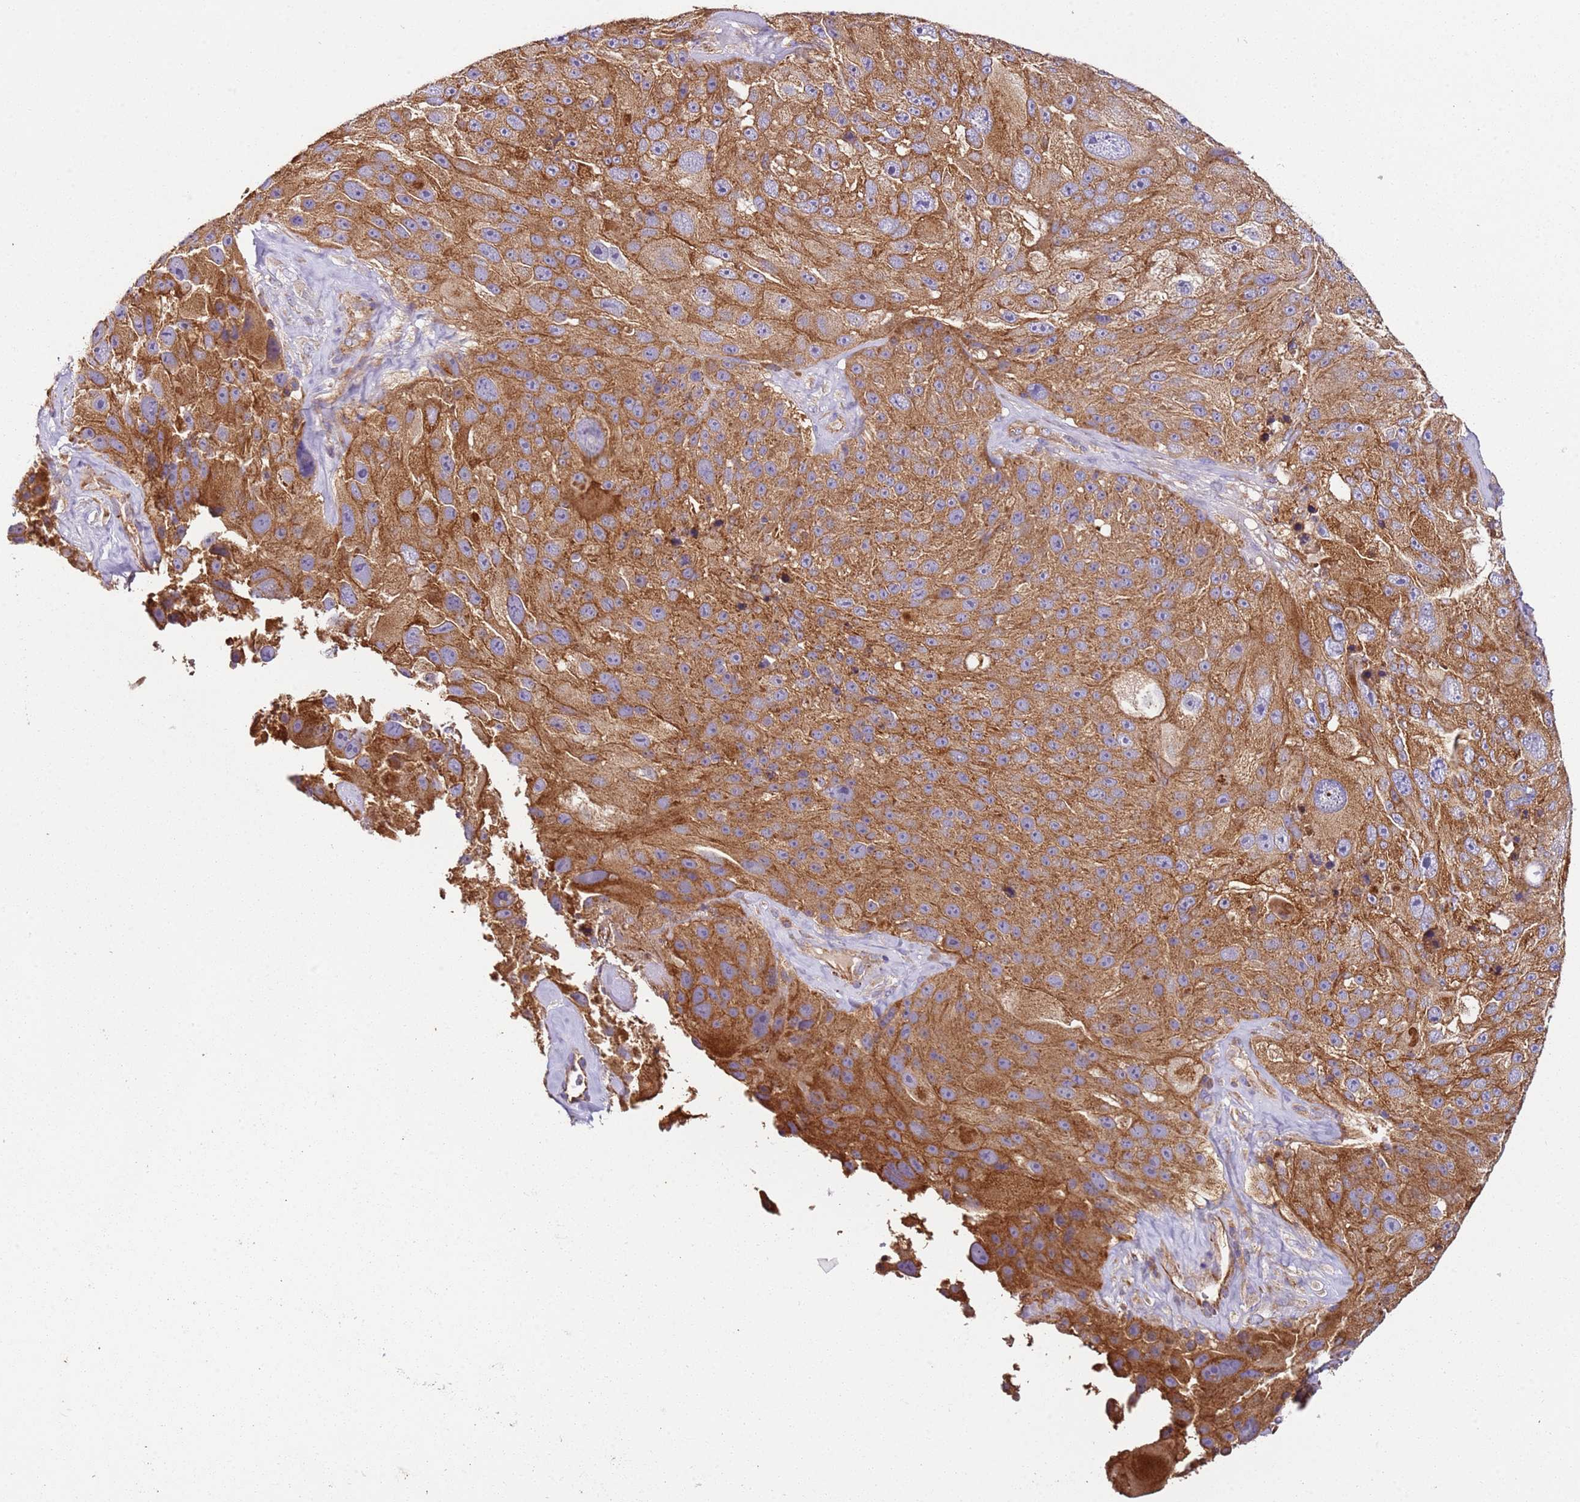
{"staining": {"intensity": "moderate", "quantity": ">75%", "location": "cytoplasmic/membranous"}, "tissue": "melanoma", "cell_type": "Tumor cells", "image_type": "cancer", "snomed": [{"axis": "morphology", "description": "Malignant melanoma, Metastatic site"}, {"axis": "topography", "description": "Lymph node"}], "caption": "Malignant melanoma (metastatic site) stained for a protein reveals moderate cytoplasmic/membranous positivity in tumor cells.", "gene": "RMND5A", "patient": {"sex": "male", "age": 62}}